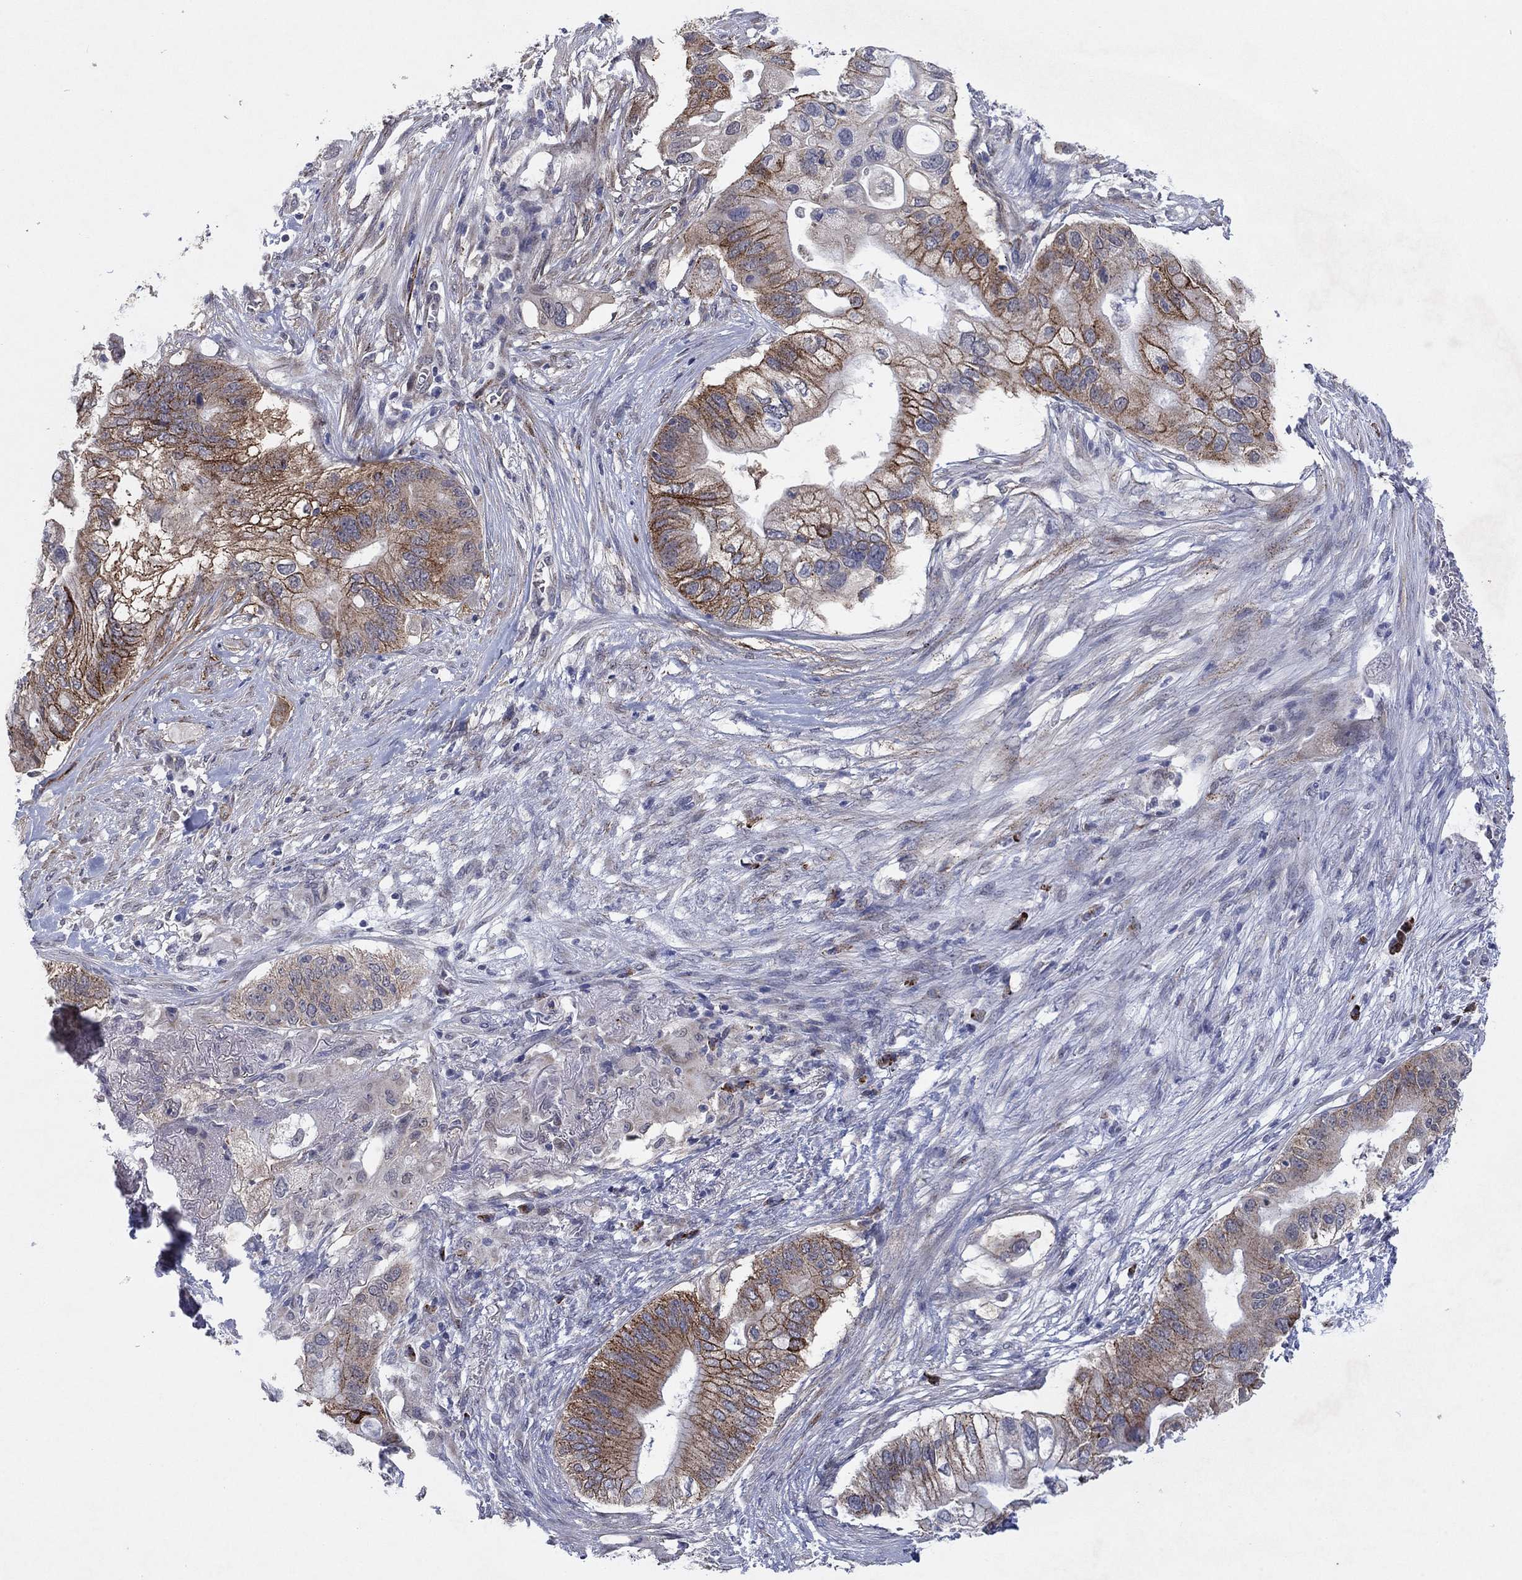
{"staining": {"intensity": "strong", "quantity": "<25%", "location": "cytoplasmic/membranous"}, "tissue": "pancreatic cancer", "cell_type": "Tumor cells", "image_type": "cancer", "snomed": [{"axis": "morphology", "description": "Adenocarcinoma, NOS"}, {"axis": "topography", "description": "Pancreas"}], "caption": "Immunohistochemical staining of adenocarcinoma (pancreatic) reveals medium levels of strong cytoplasmic/membranous protein staining in about <25% of tumor cells.", "gene": "SDC1", "patient": {"sex": "female", "age": 72}}